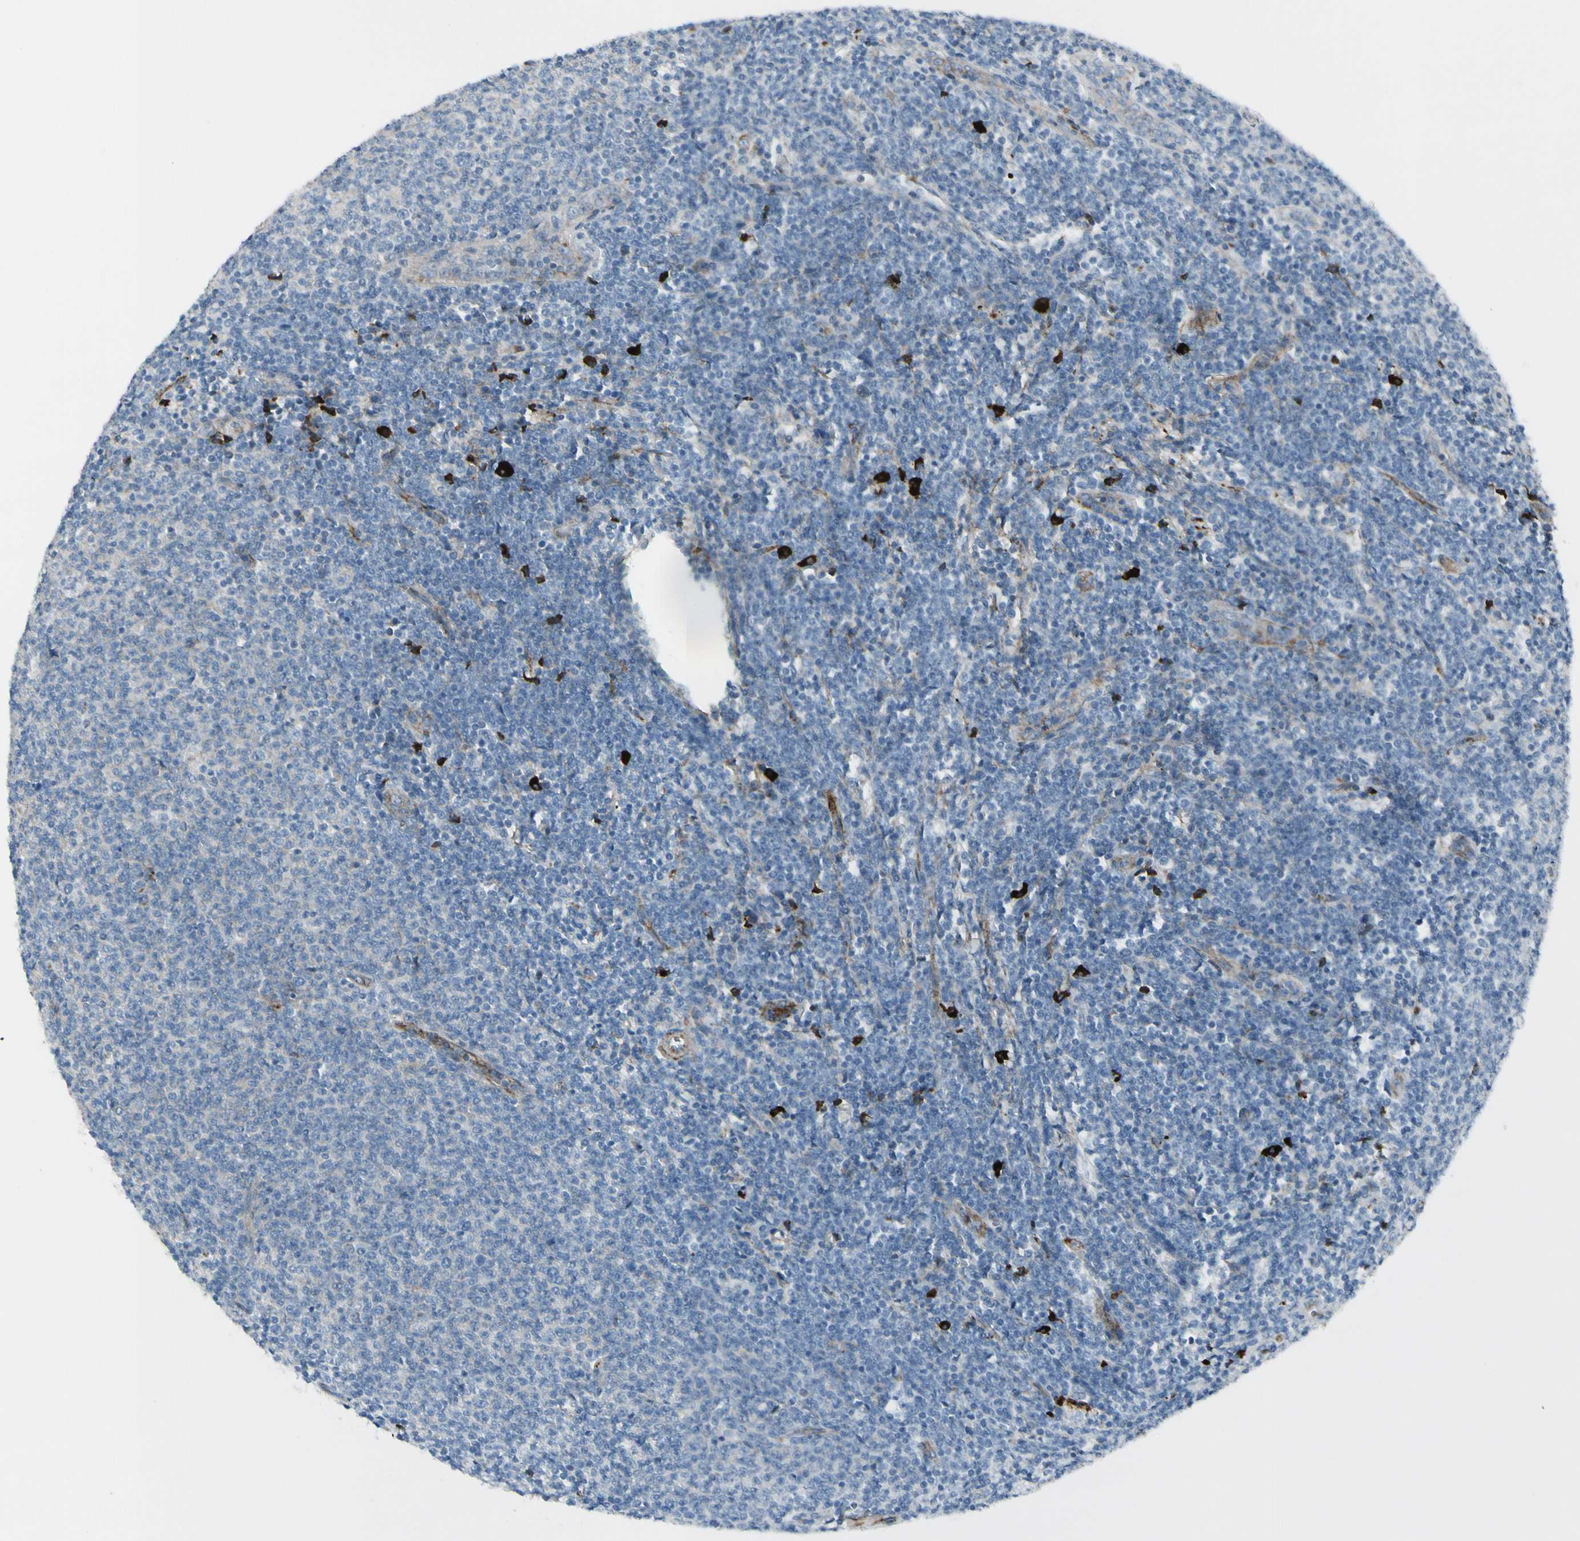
{"staining": {"intensity": "negative", "quantity": "none", "location": "none"}, "tissue": "lymphoma", "cell_type": "Tumor cells", "image_type": "cancer", "snomed": [{"axis": "morphology", "description": "Malignant lymphoma, non-Hodgkin's type, Low grade"}, {"axis": "topography", "description": "Lymph node"}], "caption": "An image of lymphoma stained for a protein demonstrates no brown staining in tumor cells. (DAB (3,3'-diaminobenzidine) immunohistochemistry (IHC) with hematoxylin counter stain).", "gene": "IGHG1", "patient": {"sex": "male", "age": 66}}